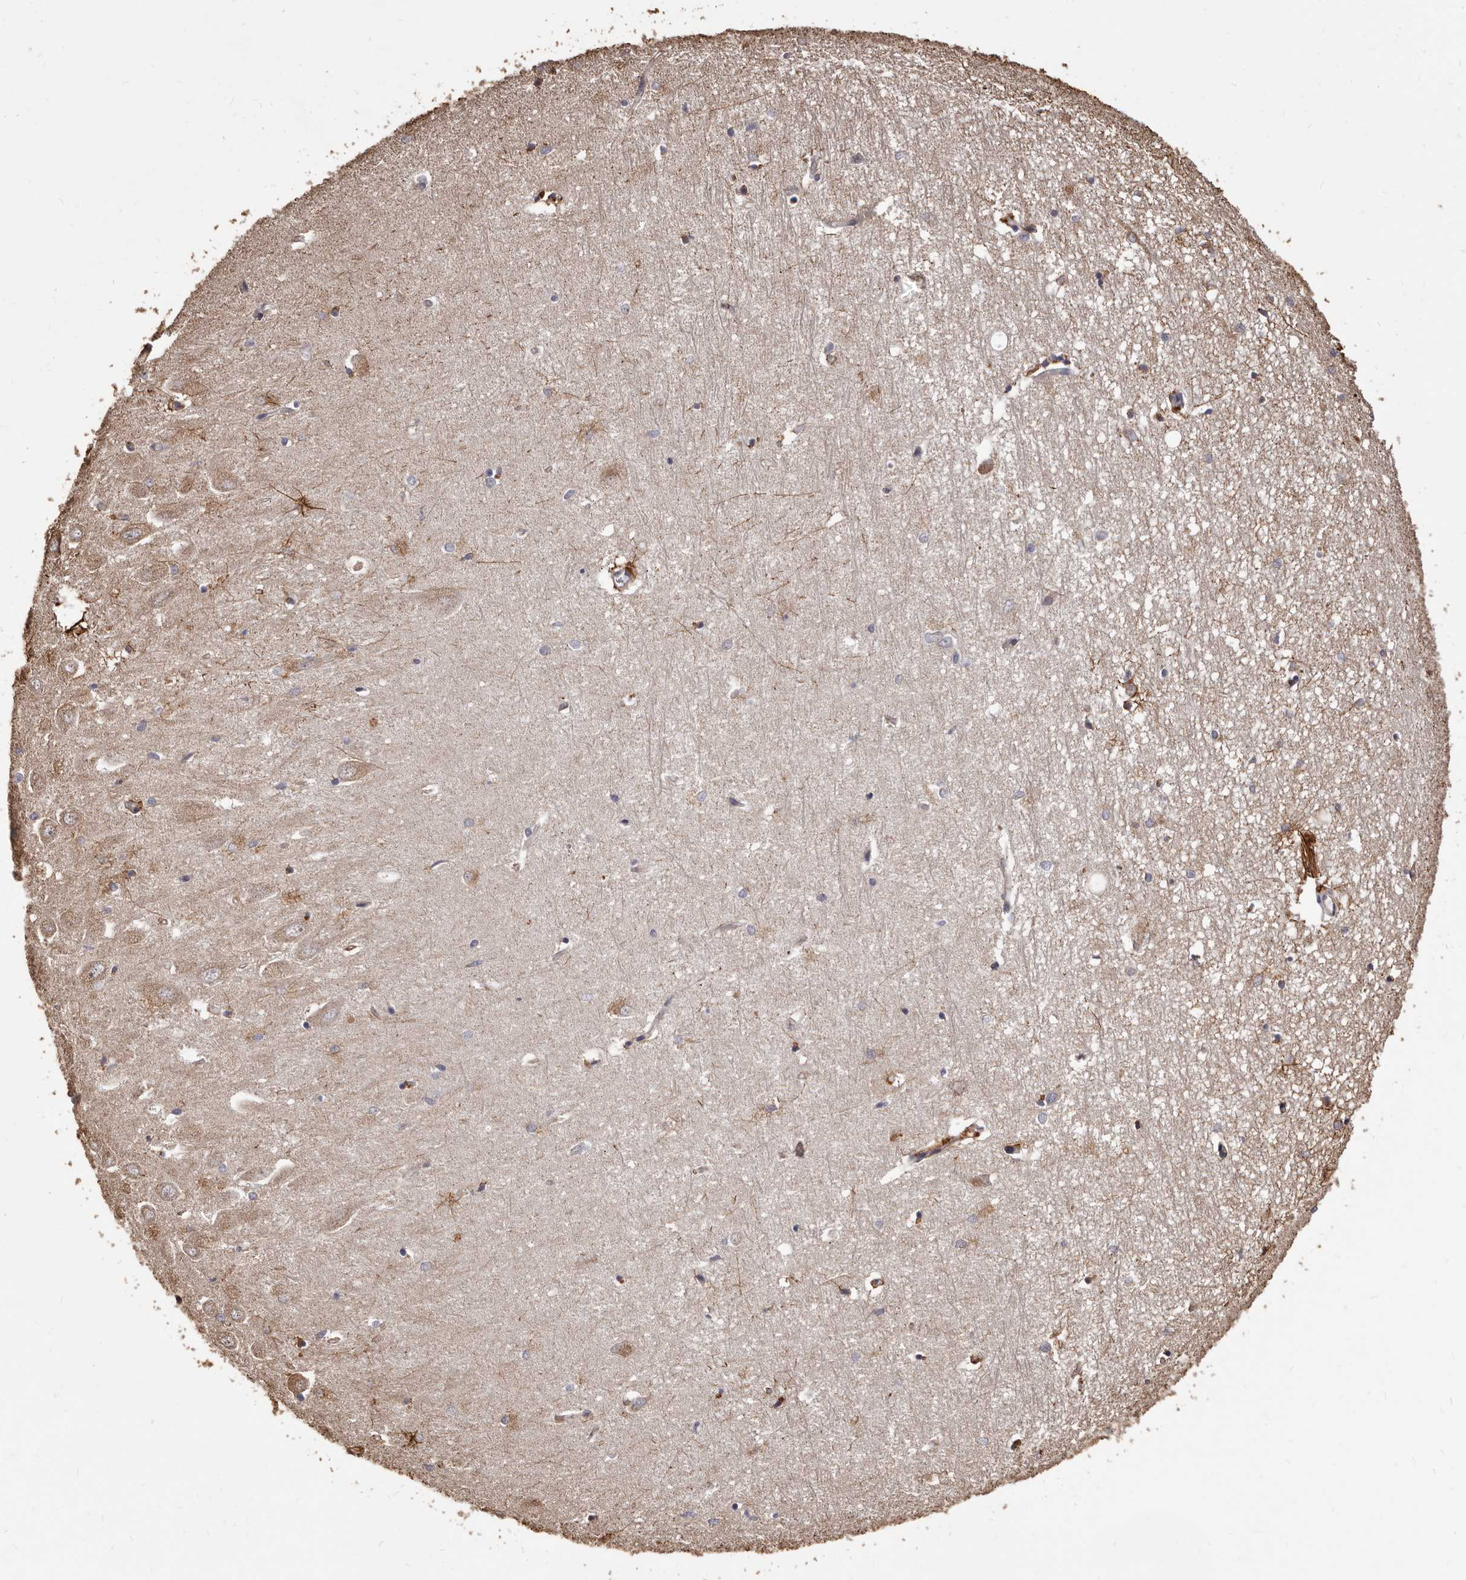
{"staining": {"intensity": "moderate", "quantity": "<25%", "location": "cytoplasmic/membranous"}, "tissue": "hippocampus", "cell_type": "Glial cells", "image_type": "normal", "snomed": [{"axis": "morphology", "description": "Normal tissue, NOS"}, {"axis": "topography", "description": "Hippocampus"}], "caption": "This micrograph exhibits immunohistochemistry staining of normal hippocampus, with low moderate cytoplasmic/membranous expression in approximately <25% of glial cells.", "gene": "ALPK1", "patient": {"sex": "female", "age": 64}}